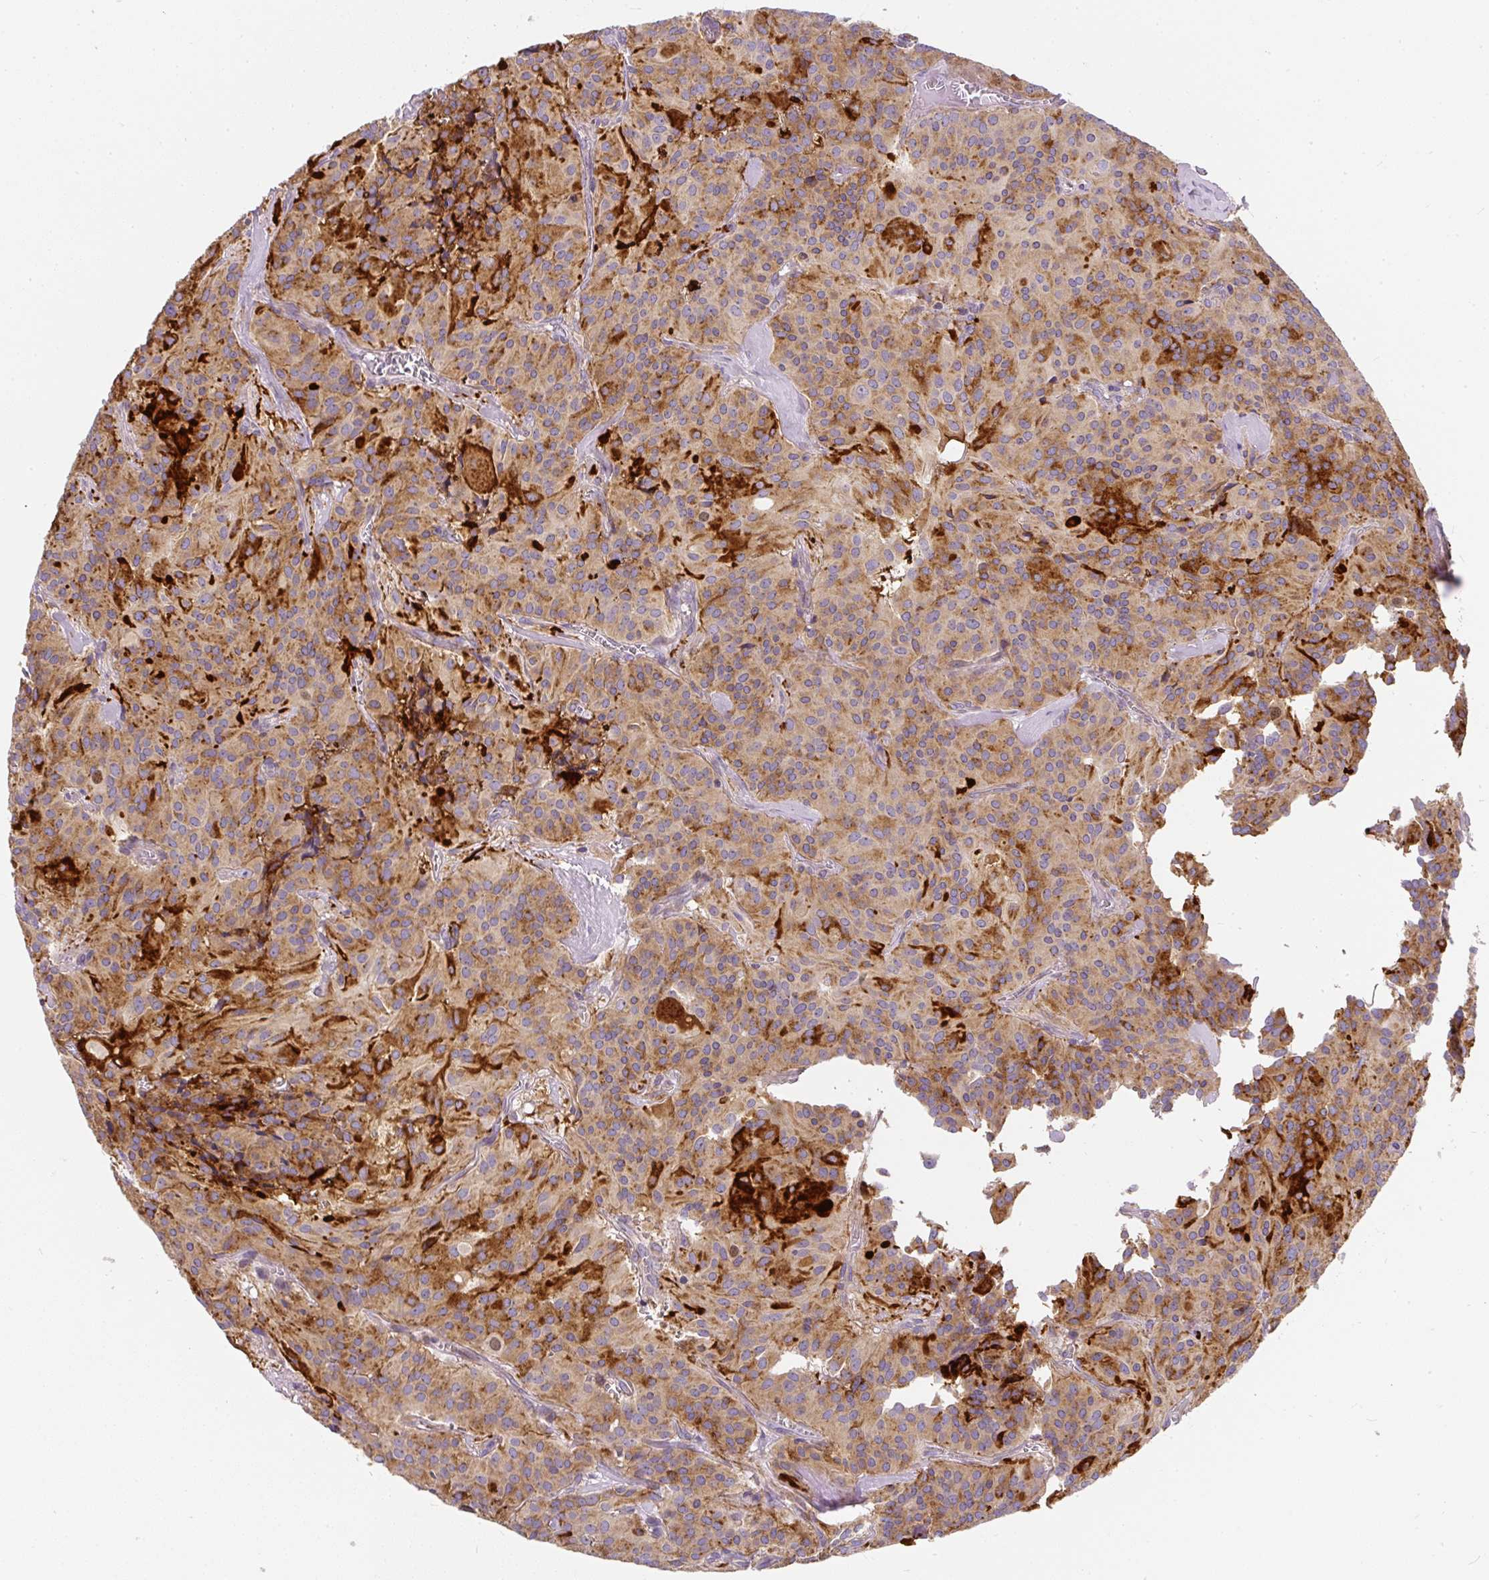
{"staining": {"intensity": "moderate", "quantity": ">75%", "location": "cytoplasmic/membranous"}, "tissue": "glioma", "cell_type": "Tumor cells", "image_type": "cancer", "snomed": [{"axis": "morphology", "description": "Glioma, malignant, Low grade"}, {"axis": "topography", "description": "Brain"}], "caption": "Immunohistochemical staining of human glioma reveals moderate cytoplasmic/membranous protein expression in about >75% of tumor cells. (IHC, brightfield microscopy, high magnification).", "gene": "CYP20A1", "patient": {"sex": "male", "age": 42}}